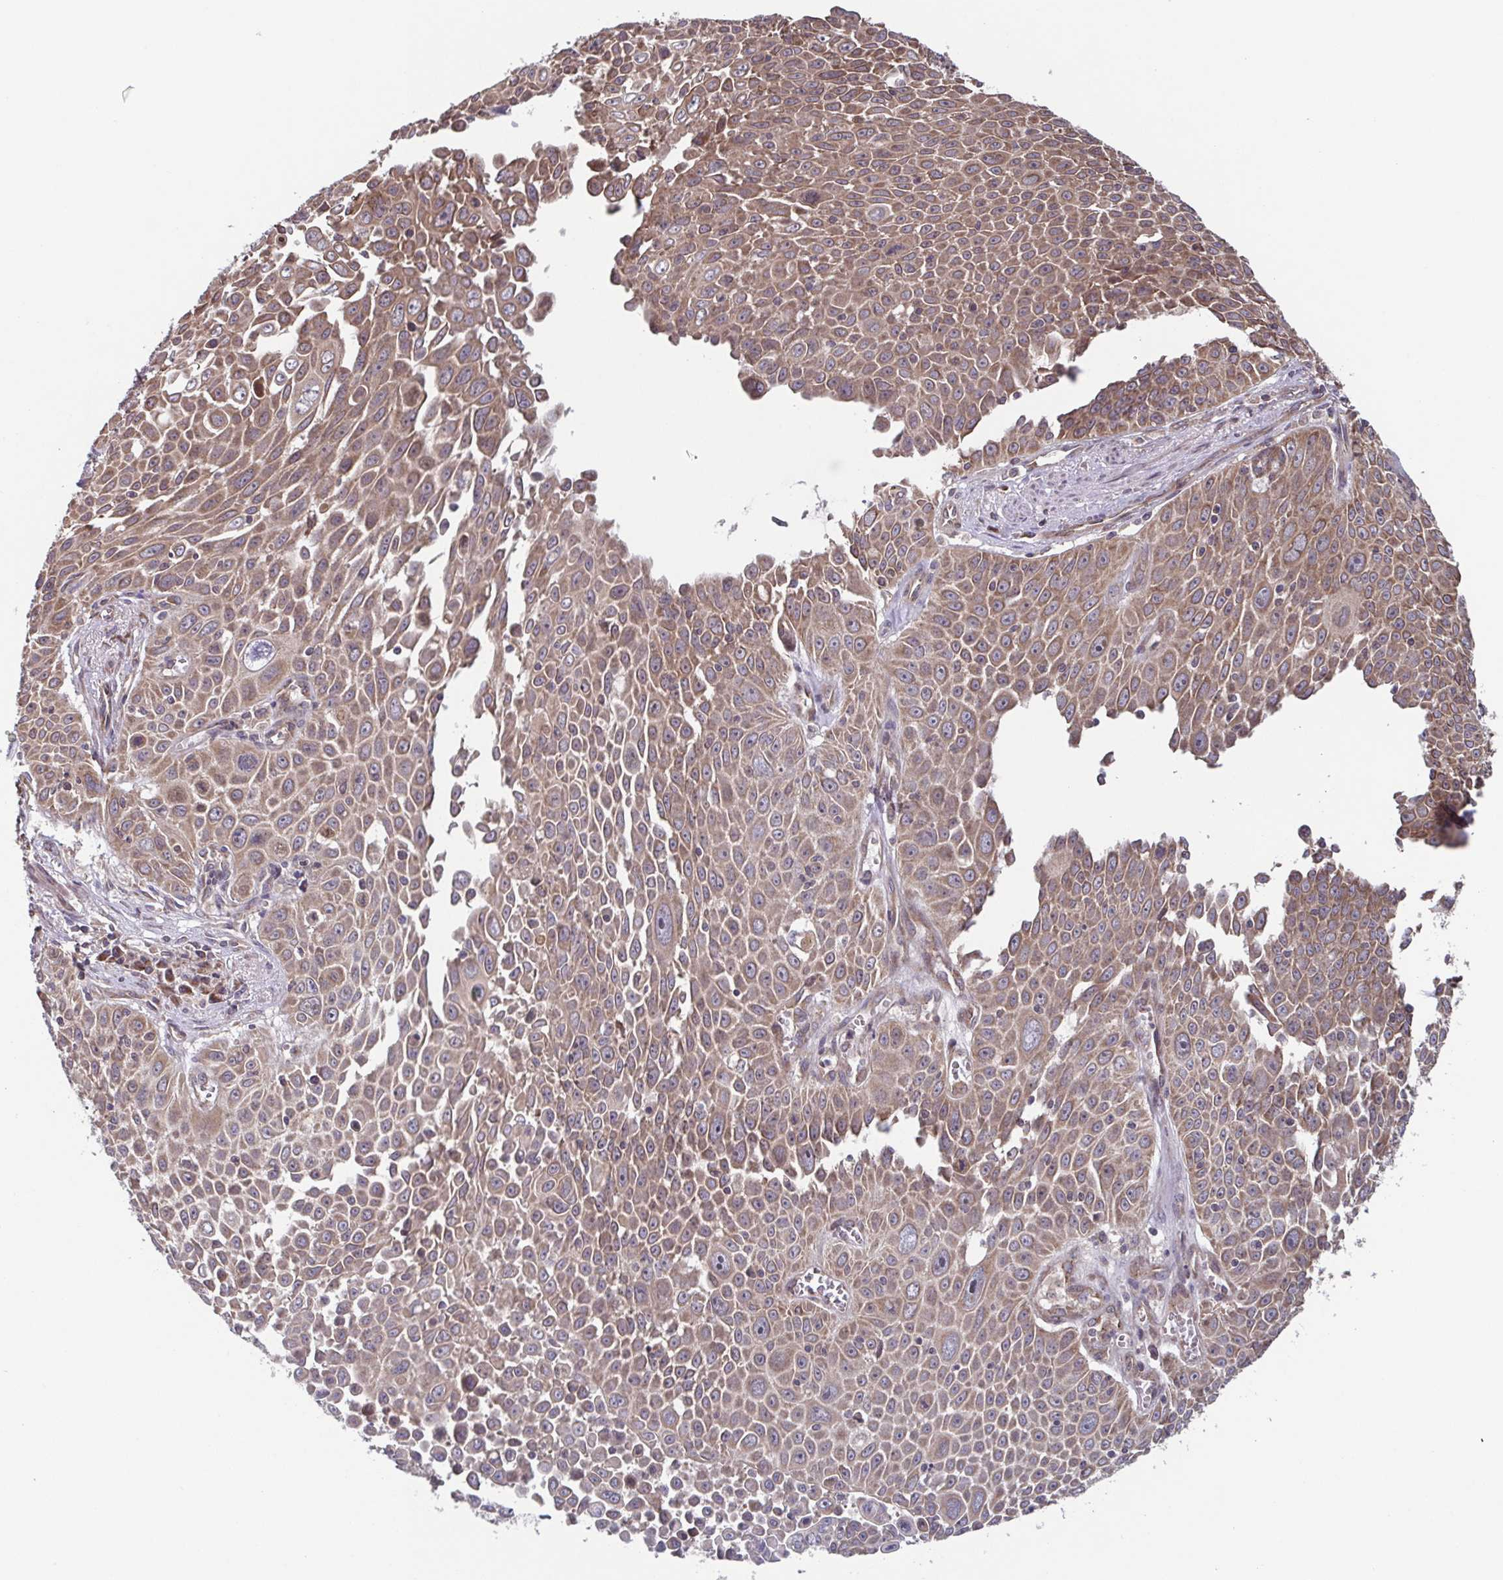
{"staining": {"intensity": "moderate", "quantity": ">75%", "location": "cytoplasmic/membranous"}, "tissue": "lung cancer", "cell_type": "Tumor cells", "image_type": "cancer", "snomed": [{"axis": "morphology", "description": "Squamous cell carcinoma, NOS"}, {"axis": "morphology", "description": "Squamous cell carcinoma, metastatic, NOS"}, {"axis": "topography", "description": "Lymph node"}, {"axis": "topography", "description": "Lung"}], "caption": "Moderate cytoplasmic/membranous protein expression is identified in approximately >75% of tumor cells in lung cancer. Nuclei are stained in blue.", "gene": "COPB1", "patient": {"sex": "female", "age": 62}}